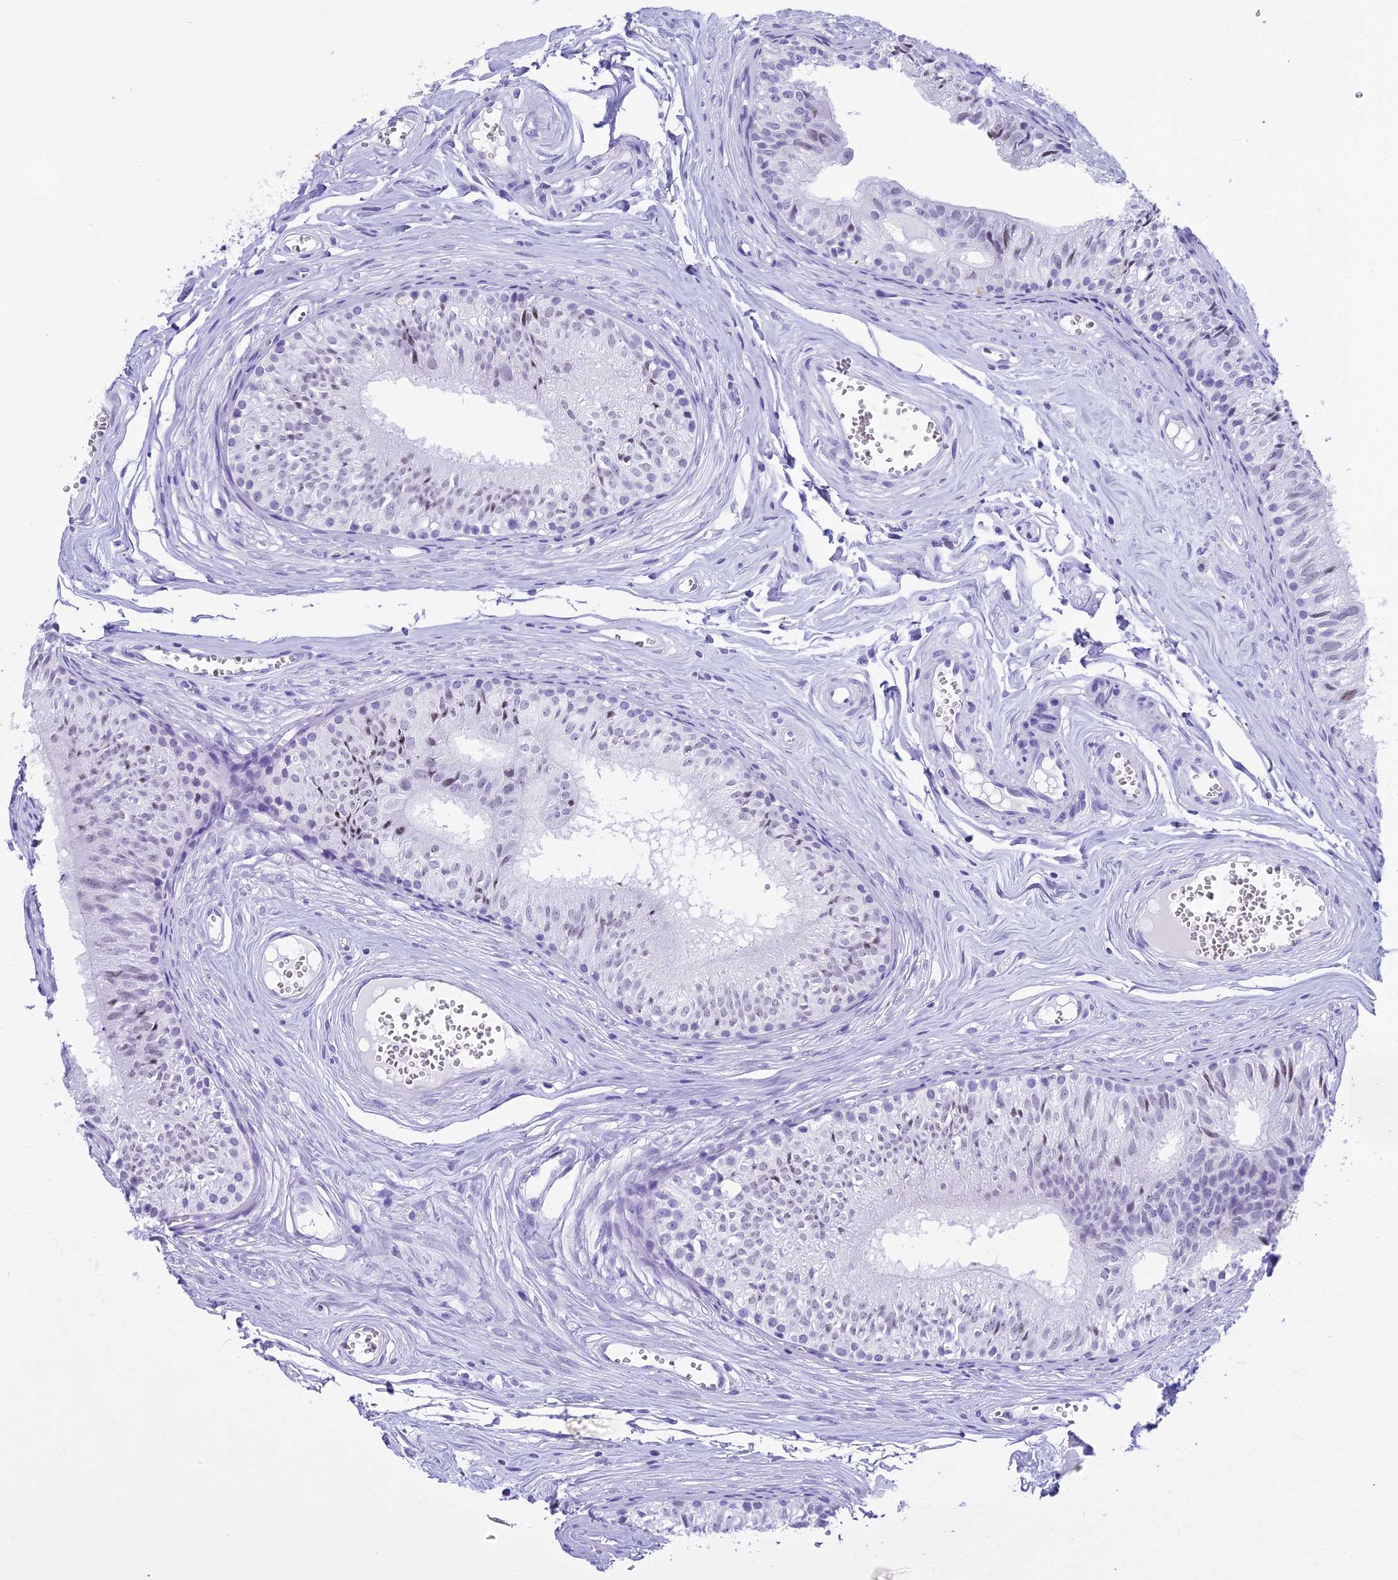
{"staining": {"intensity": "negative", "quantity": "none", "location": "none"}, "tissue": "epididymis", "cell_type": "Glandular cells", "image_type": "normal", "snomed": [{"axis": "morphology", "description": "Normal tissue, NOS"}, {"axis": "topography", "description": "Epididymis"}], "caption": "Immunohistochemical staining of benign human epididymis reveals no significant positivity in glandular cells.", "gene": "RNPS1", "patient": {"sex": "male", "age": 36}}